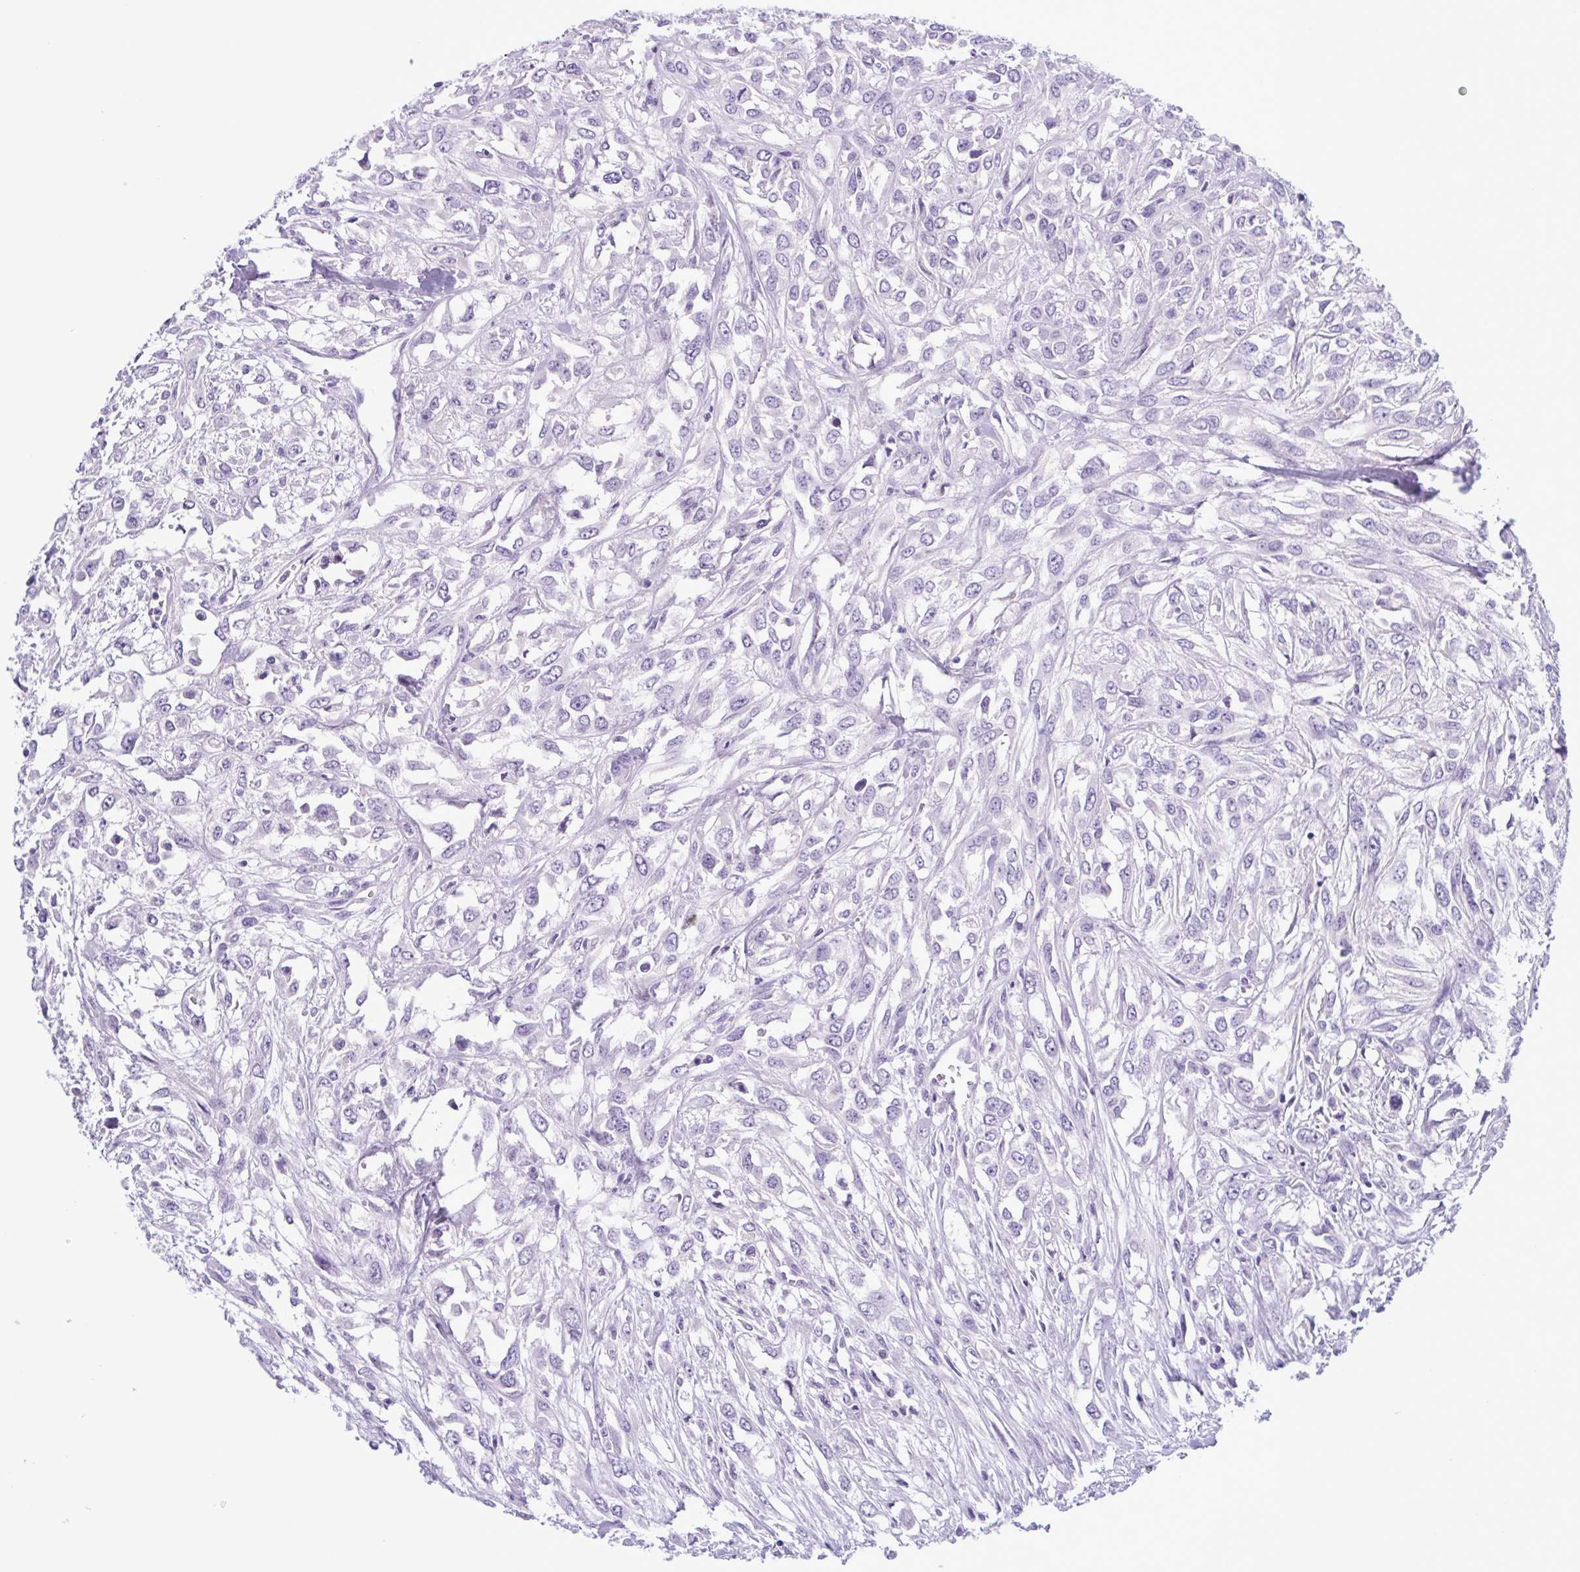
{"staining": {"intensity": "negative", "quantity": "none", "location": "none"}, "tissue": "urothelial cancer", "cell_type": "Tumor cells", "image_type": "cancer", "snomed": [{"axis": "morphology", "description": "Urothelial carcinoma, High grade"}, {"axis": "topography", "description": "Urinary bladder"}], "caption": "Immunohistochemistry photomicrograph of neoplastic tissue: urothelial carcinoma (high-grade) stained with DAB (3,3'-diaminobenzidine) shows no significant protein positivity in tumor cells. (DAB IHC, high magnification).", "gene": "INAFM1", "patient": {"sex": "male", "age": 67}}